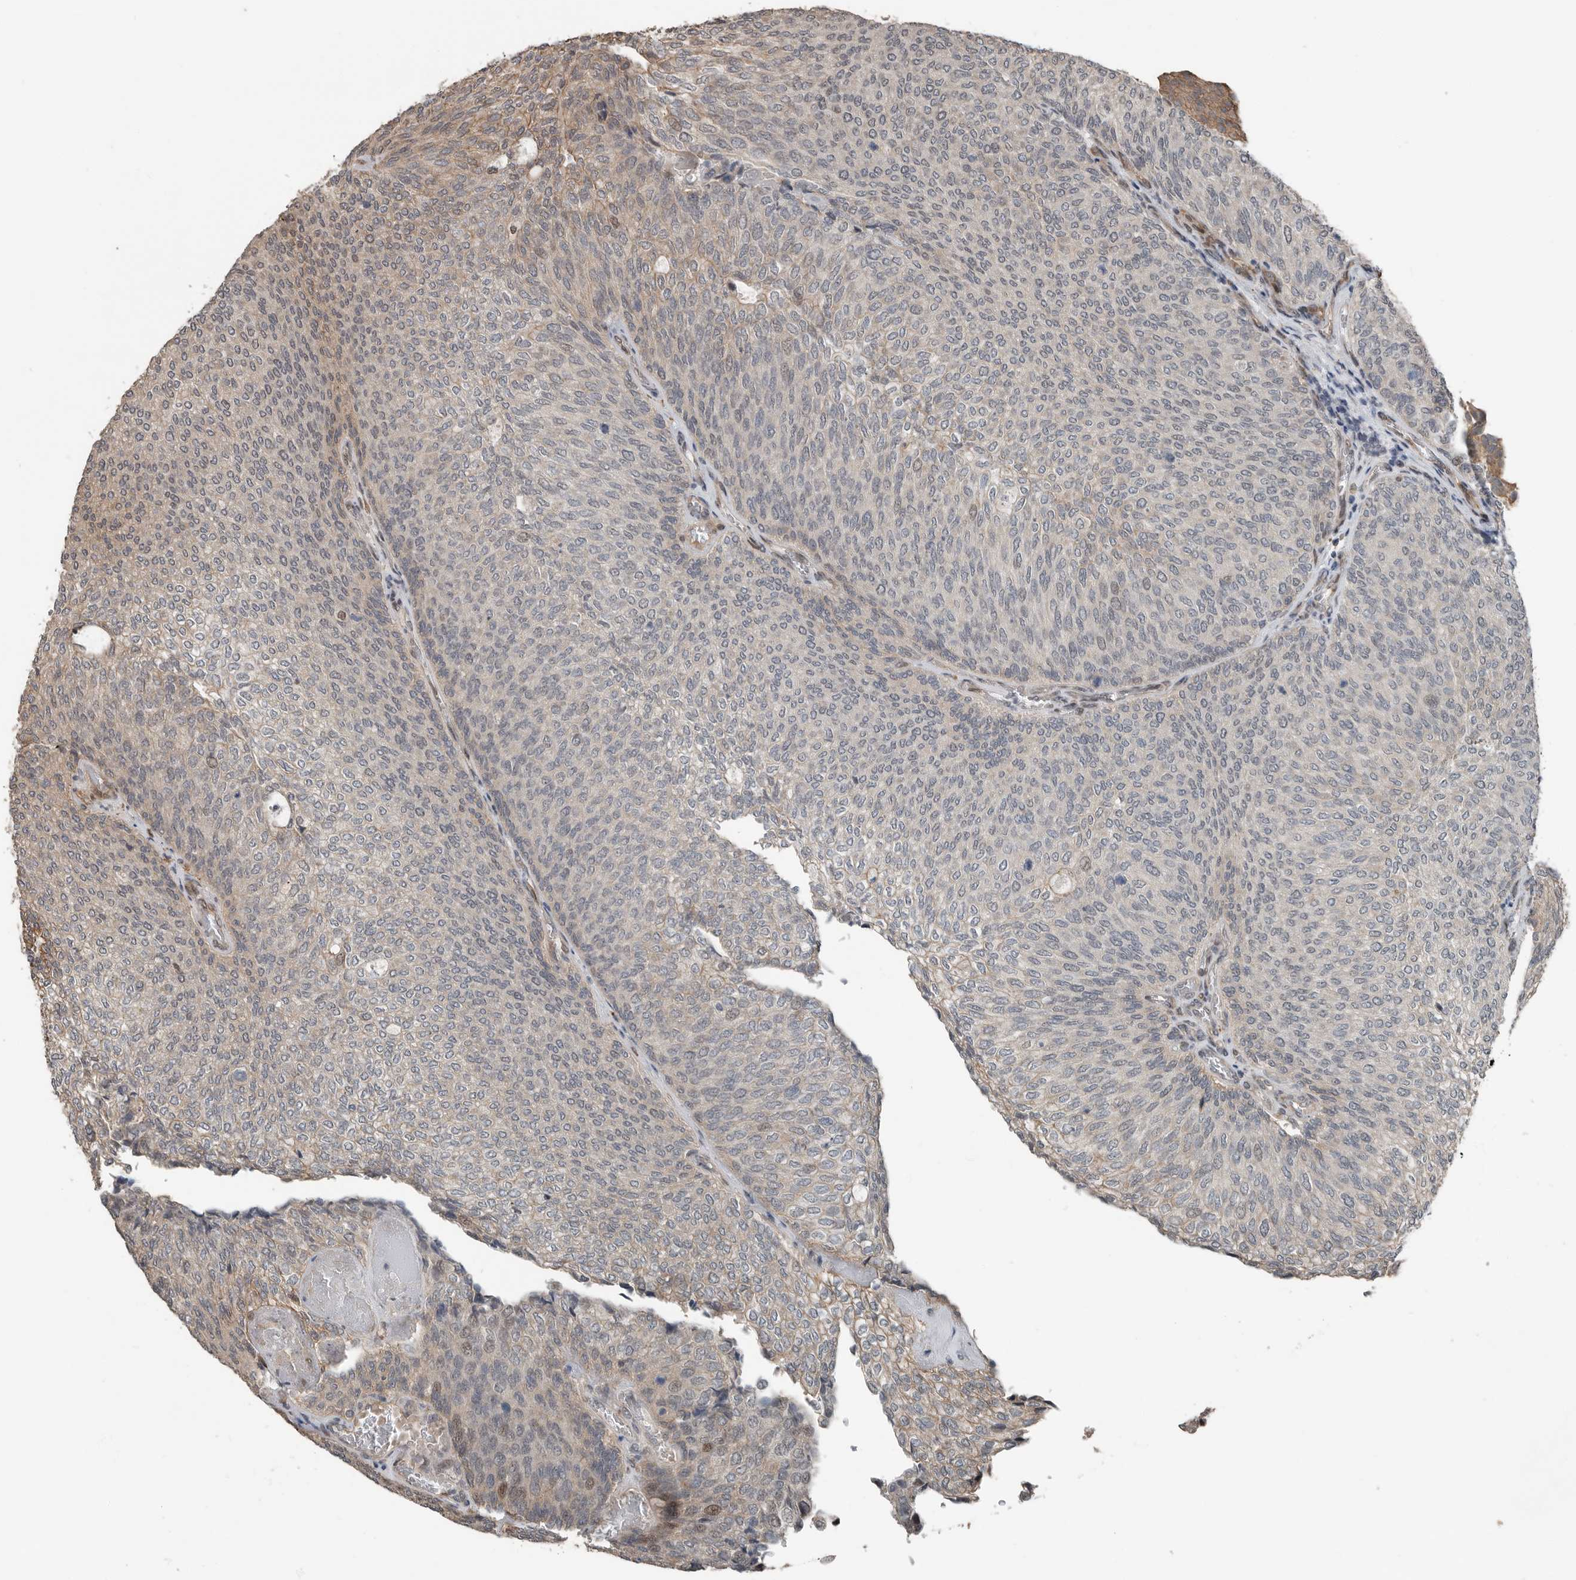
{"staining": {"intensity": "weak", "quantity": "25%-75%", "location": "cytoplasmic/membranous"}, "tissue": "urothelial cancer", "cell_type": "Tumor cells", "image_type": "cancer", "snomed": [{"axis": "morphology", "description": "Urothelial carcinoma, Low grade"}, {"axis": "topography", "description": "Urinary bladder"}], "caption": "Immunohistochemical staining of urothelial cancer reveals low levels of weak cytoplasmic/membranous protein staining in about 25%-75% of tumor cells.", "gene": "YOD1", "patient": {"sex": "female", "age": 79}}